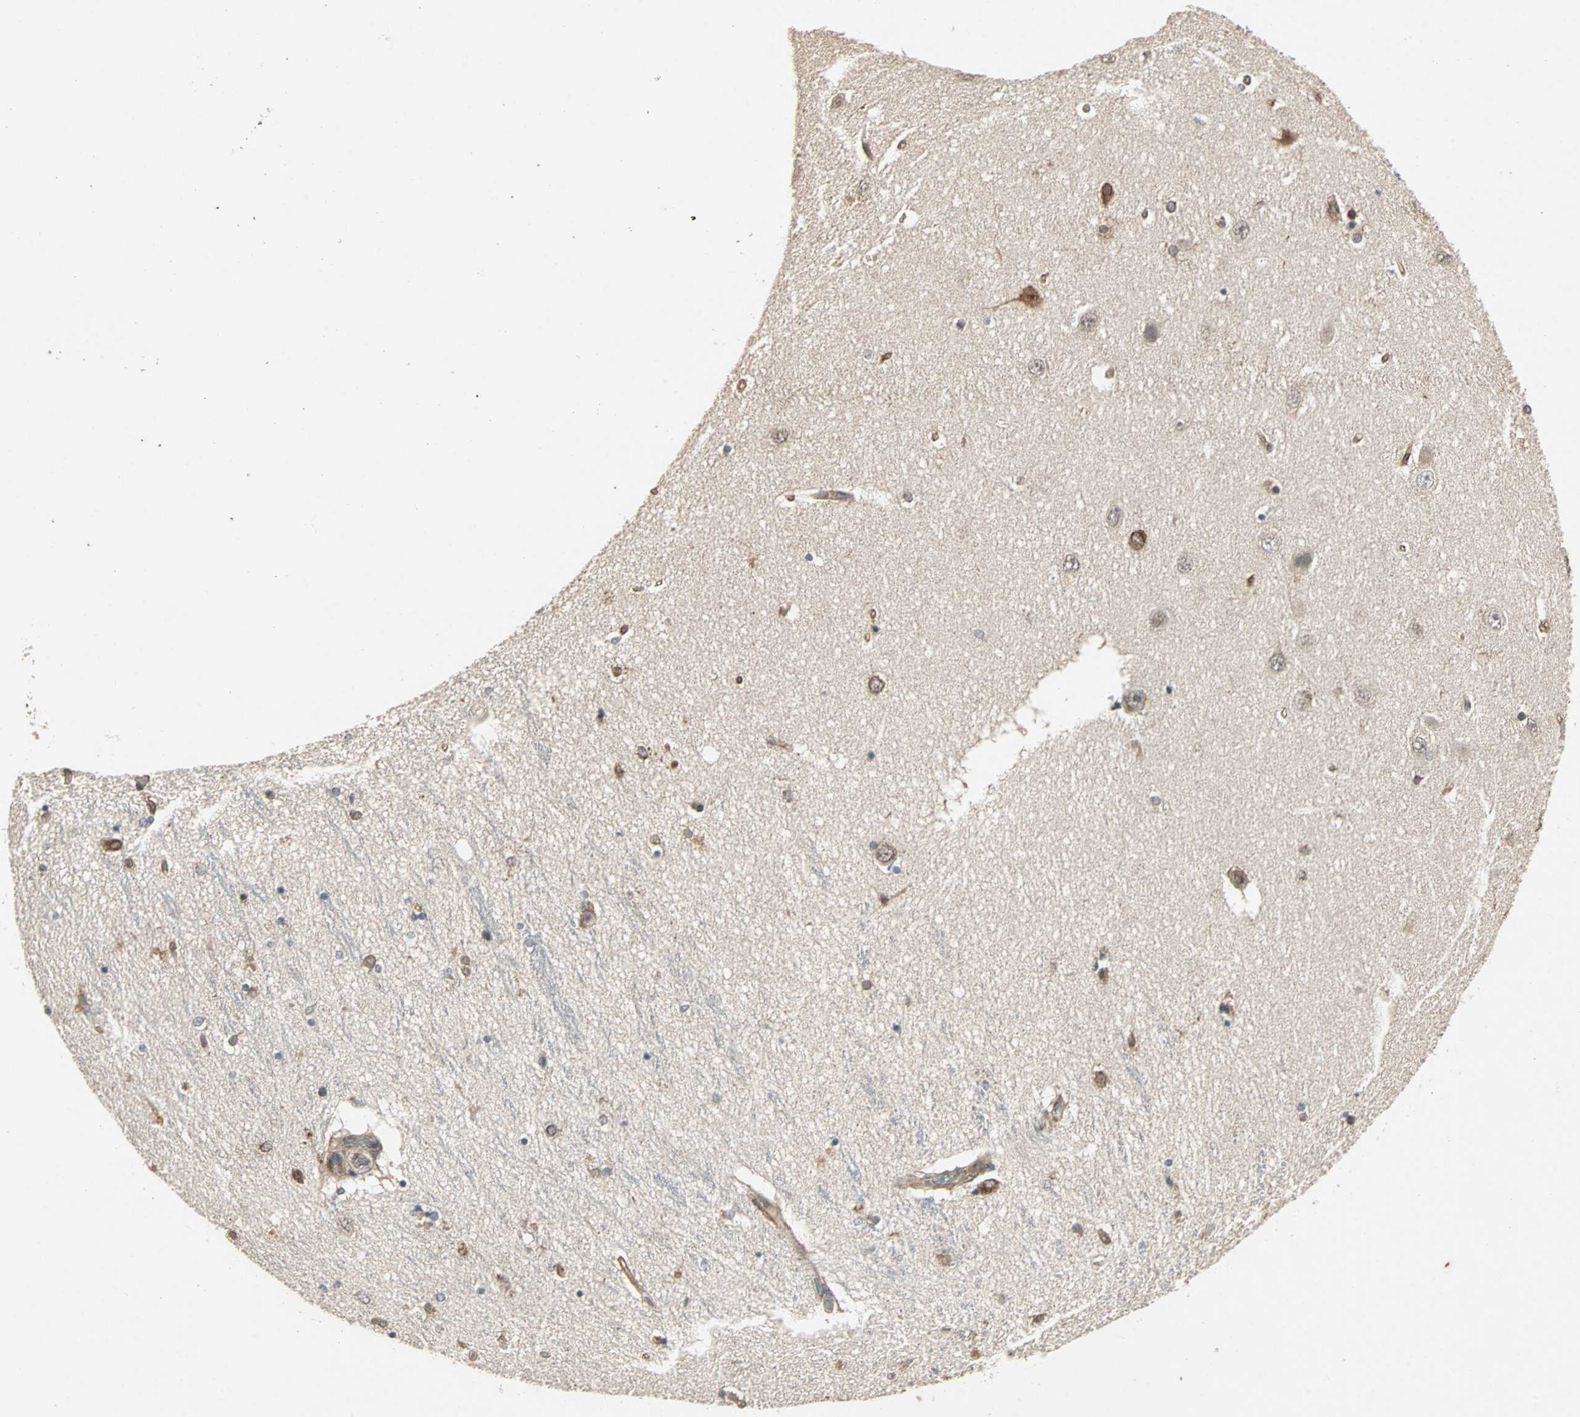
{"staining": {"intensity": "moderate", "quantity": "<25%", "location": "cytoplasmic/membranous"}, "tissue": "hippocampus", "cell_type": "Glial cells", "image_type": "normal", "snomed": [{"axis": "morphology", "description": "Normal tissue, NOS"}, {"axis": "topography", "description": "Hippocampus"}], "caption": "Immunohistochemistry (IHC) image of normal hippocampus stained for a protein (brown), which reveals low levels of moderate cytoplasmic/membranous expression in approximately <25% of glial cells.", "gene": "TRPV4", "patient": {"sex": "female", "age": 54}}